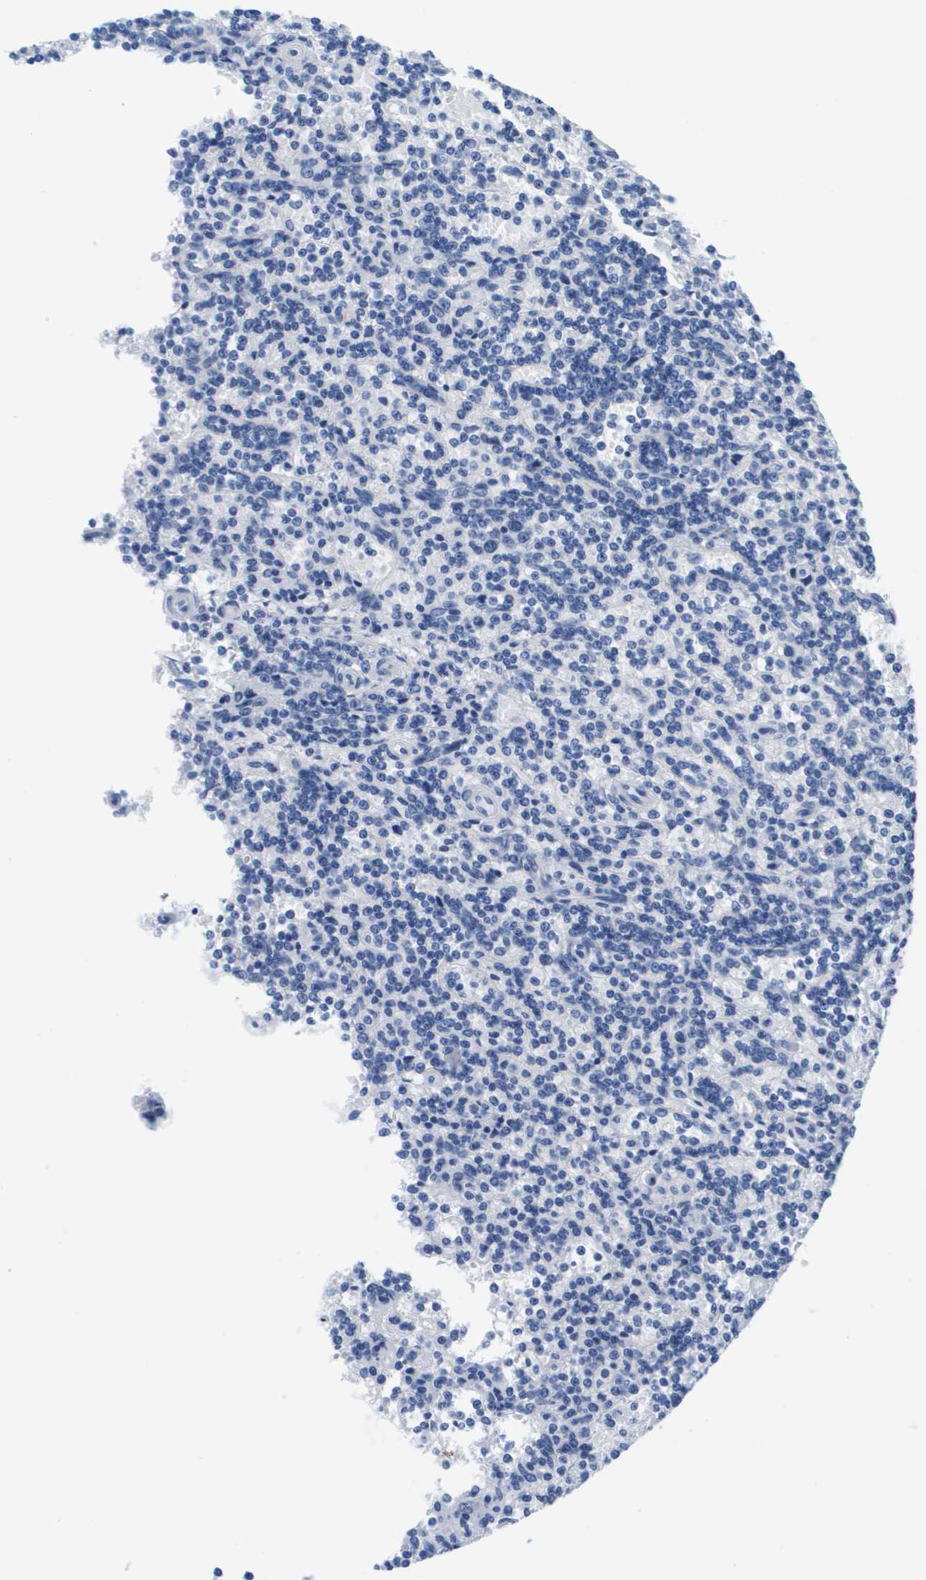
{"staining": {"intensity": "negative", "quantity": "none", "location": "none"}, "tissue": "lymphoma", "cell_type": "Tumor cells", "image_type": "cancer", "snomed": [{"axis": "morphology", "description": "Malignant lymphoma, non-Hodgkin's type, Low grade"}, {"axis": "topography", "description": "Spleen"}], "caption": "IHC histopathology image of neoplastic tissue: low-grade malignant lymphoma, non-Hodgkin's type stained with DAB reveals no significant protein expression in tumor cells. (DAB (3,3'-diaminobenzidine) immunohistochemistry (IHC) with hematoxylin counter stain).", "gene": "APOA1", "patient": {"sex": "male", "age": 76}}